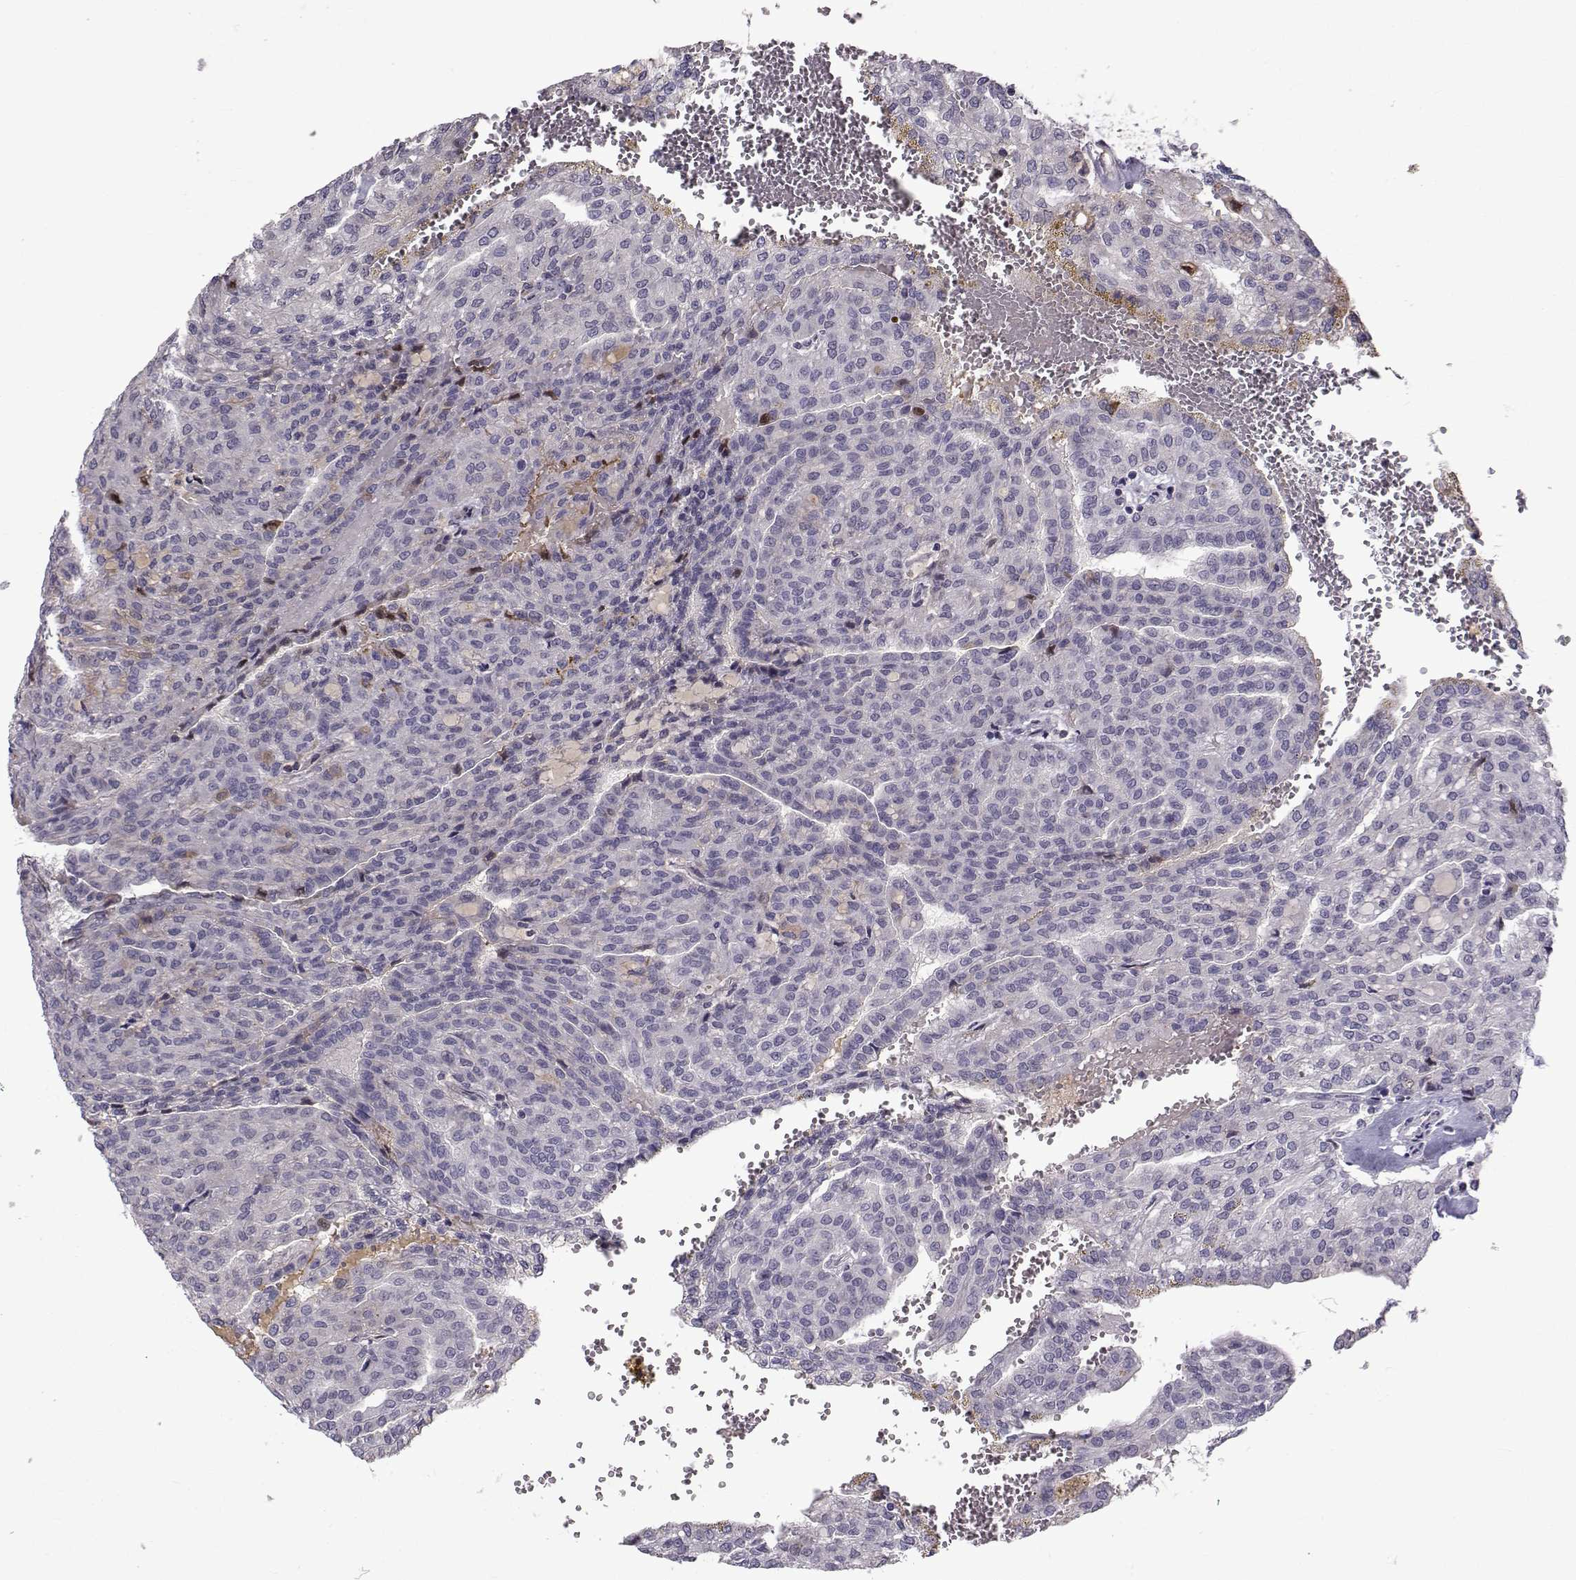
{"staining": {"intensity": "negative", "quantity": "none", "location": "none"}, "tissue": "renal cancer", "cell_type": "Tumor cells", "image_type": "cancer", "snomed": [{"axis": "morphology", "description": "Adenocarcinoma, NOS"}, {"axis": "topography", "description": "Kidney"}], "caption": "A micrograph of human adenocarcinoma (renal) is negative for staining in tumor cells.", "gene": "TNFRSF11B", "patient": {"sex": "male", "age": 63}}